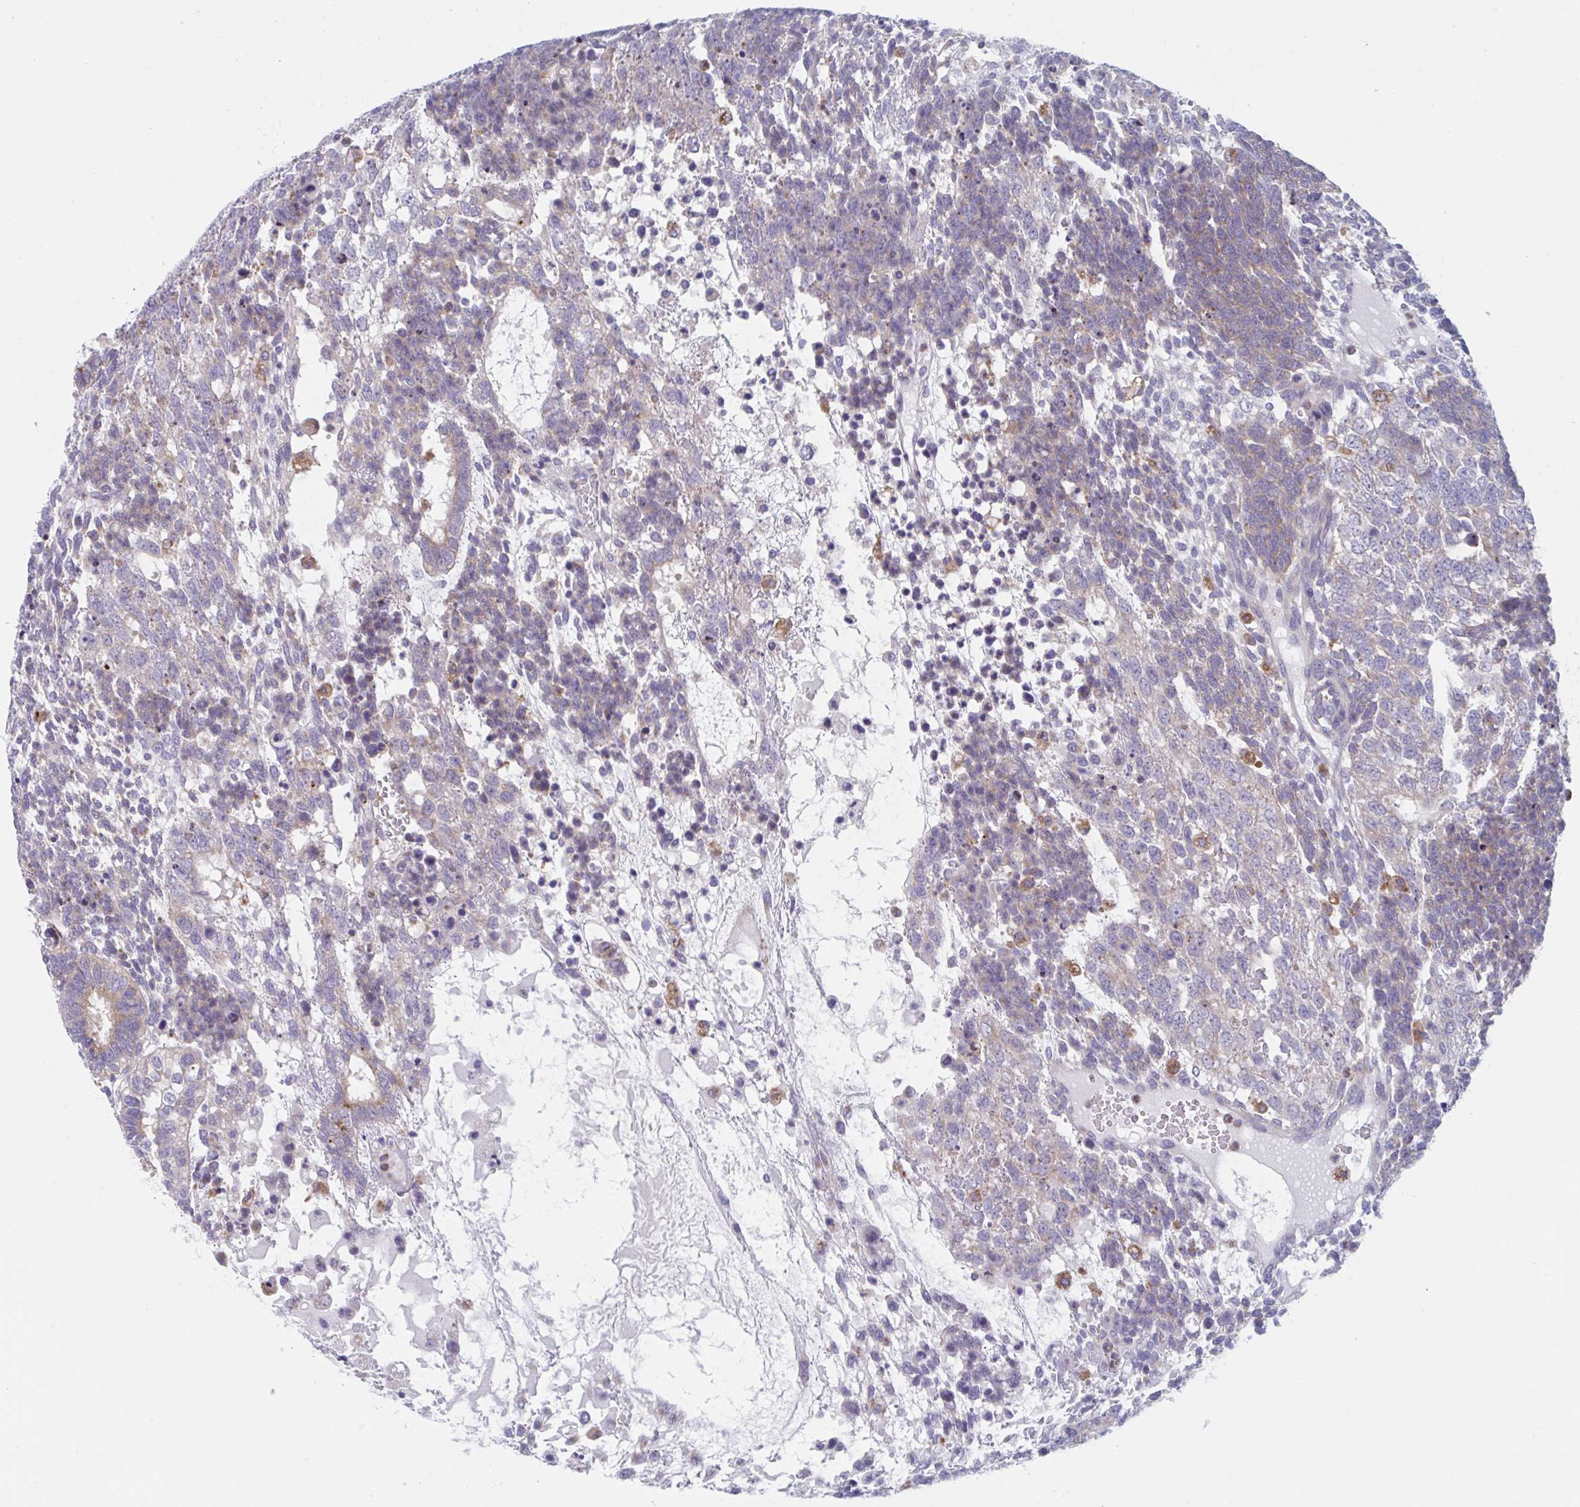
{"staining": {"intensity": "moderate", "quantity": "<25%", "location": "cytoplasmic/membranous"}, "tissue": "testis cancer", "cell_type": "Tumor cells", "image_type": "cancer", "snomed": [{"axis": "morphology", "description": "Carcinoma, Embryonal, NOS"}, {"axis": "topography", "description": "Testis"}], "caption": "Immunohistochemistry (IHC) histopathology image of neoplastic tissue: testis cancer stained using IHC demonstrates low levels of moderate protein expression localized specifically in the cytoplasmic/membranous of tumor cells, appearing as a cytoplasmic/membranous brown color.", "gene": "NIPSNAP1", "patient": {"sex": "male", "age": 23}}